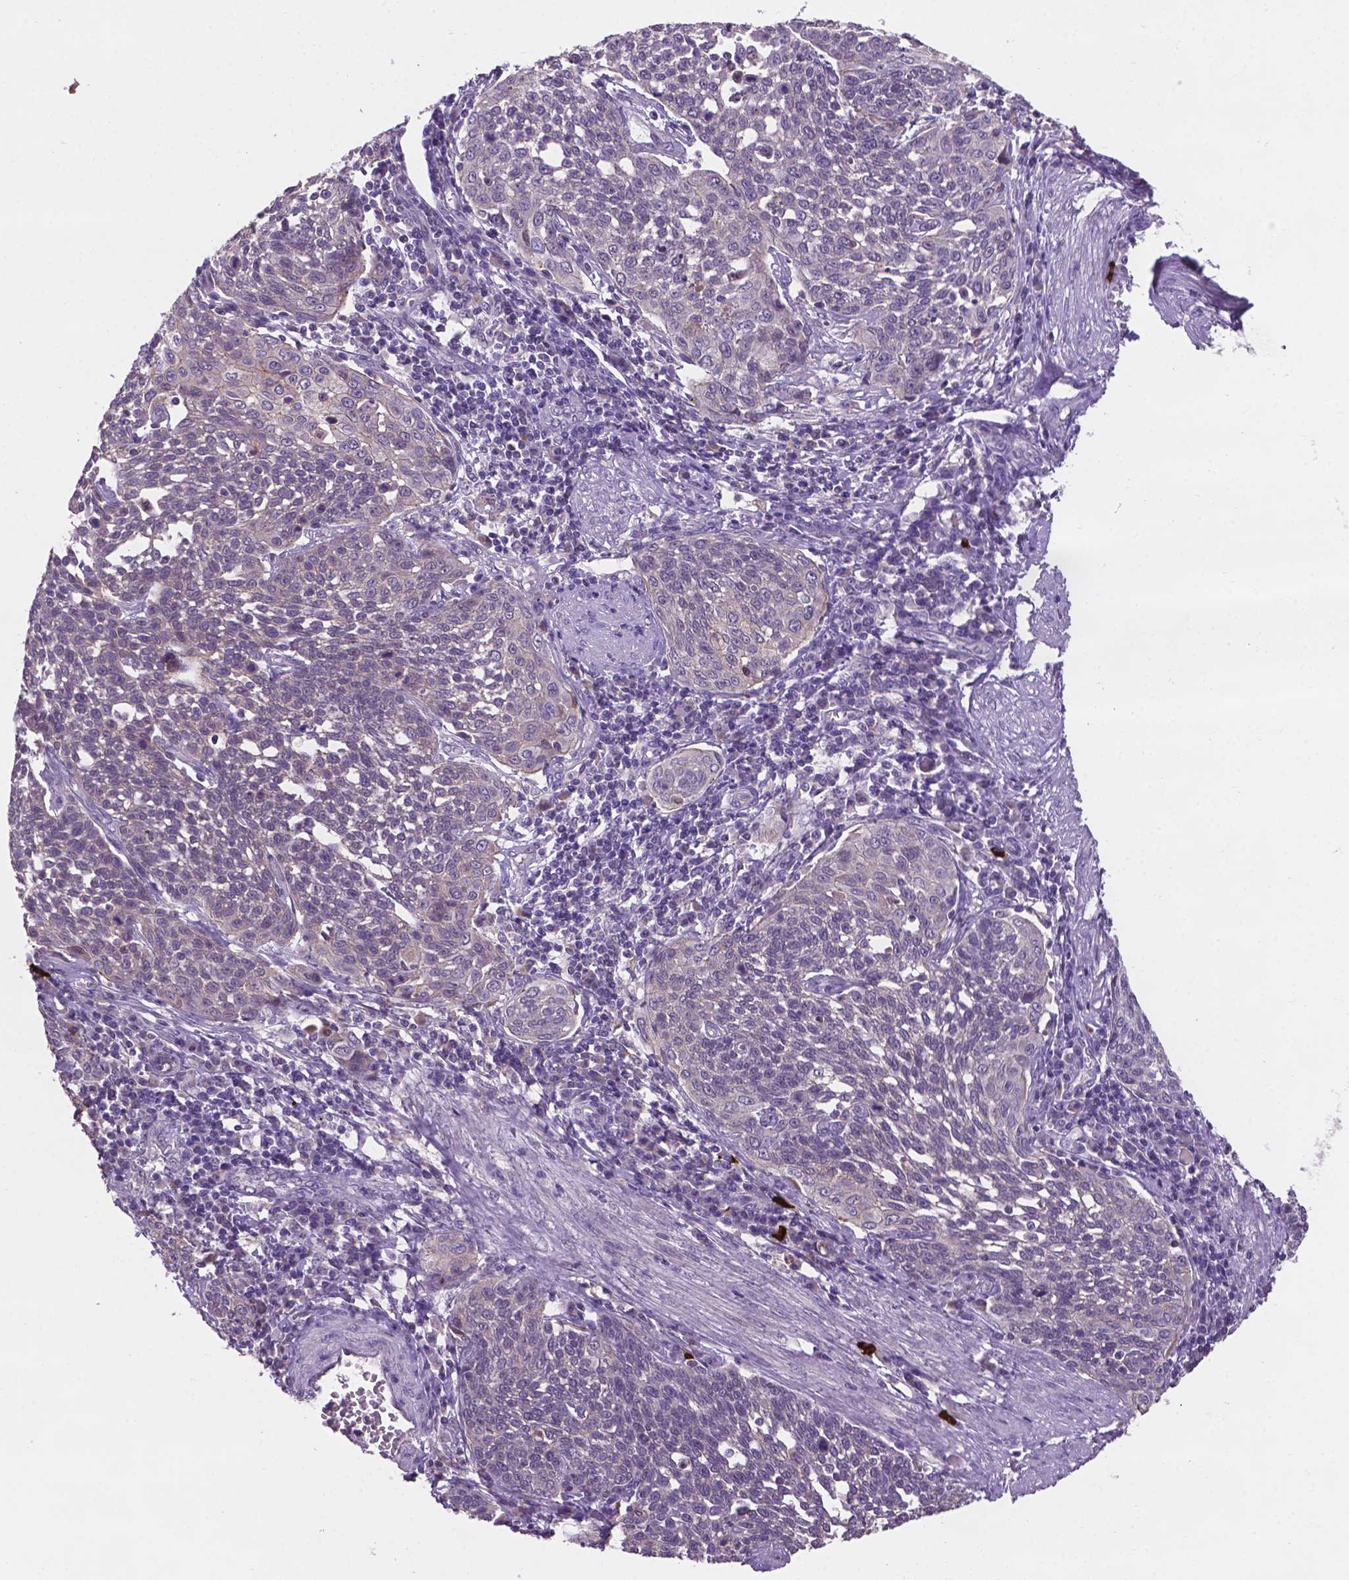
{"staining": {"intensity": "negative", "quantity": "none", "location": "none"}, "tissue": "cervical cancer", "cell_type": "Tumor cells", "image_type": "cancer", "snomed": [{"axis": "morphology", "description": "Squamous cell carcinoma, NOS"}, {"axis": "topography", "description": "Cervix"}], "caption": "IHC micrograph of cervical cancer stained for a protein (brown), which demonstrates no staining in tumor cells.", "gene": "GXYLT2", "patient": {"sex": "female", "age": 34}}